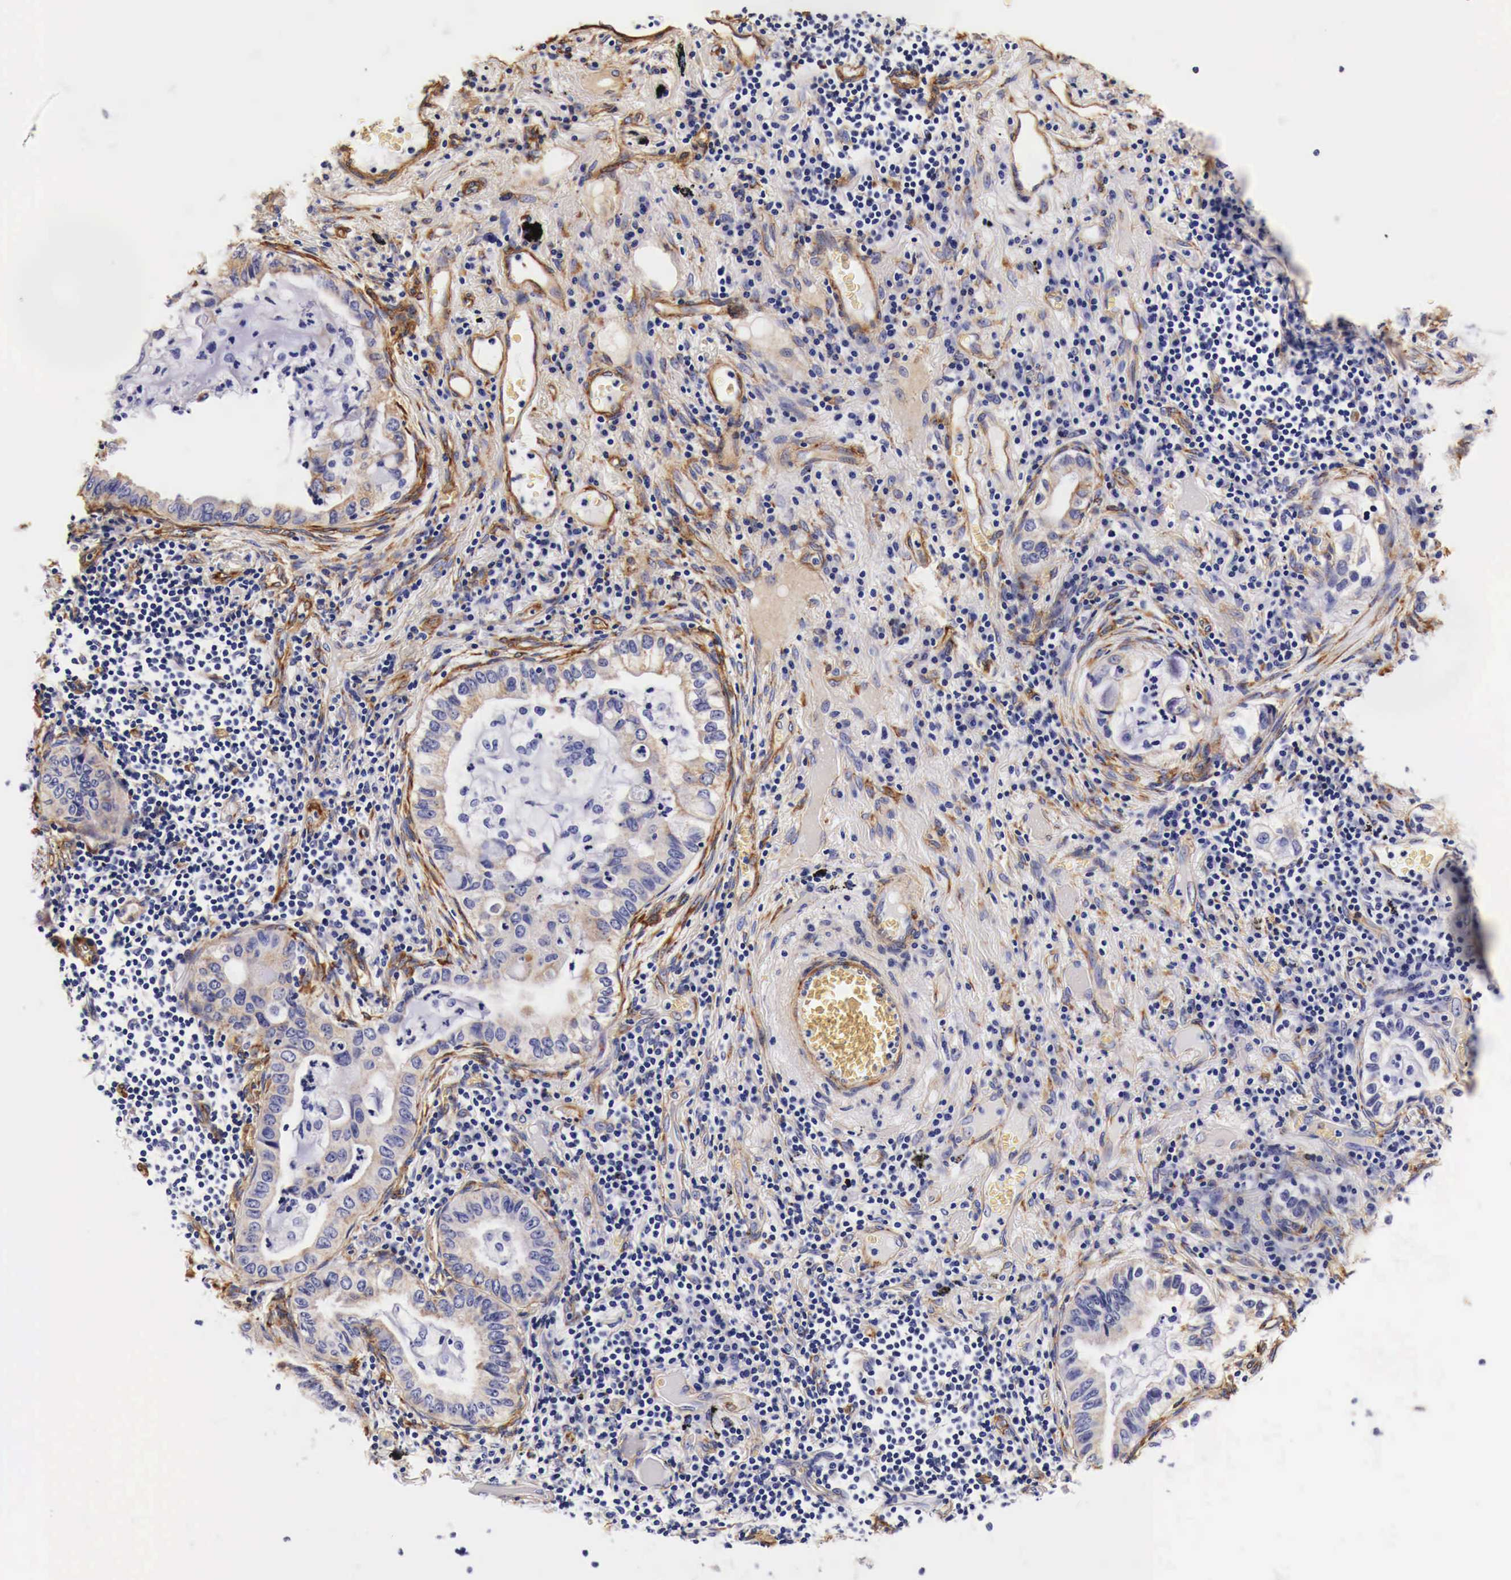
{"staining": {"intensity": "weak", "quantity": "<25%", "location": "cytoplasmic/membranous"}, "tissue": "lung cancer", "cell_type": "Tumor cells", "image_type": "cancer", "snomed": [{"axis": "morphology", "description": "Adenocarcinoma, NOS"}, {"axis": "topography", "description": "Lung"}], "caption": "Lung adenocarcinoma stained for a protein using immunohistochemistry (IHC) exhibits no staining tumor cells.", "gene": "LAMB2", "patient": {"sex": "female", "age": 50}}